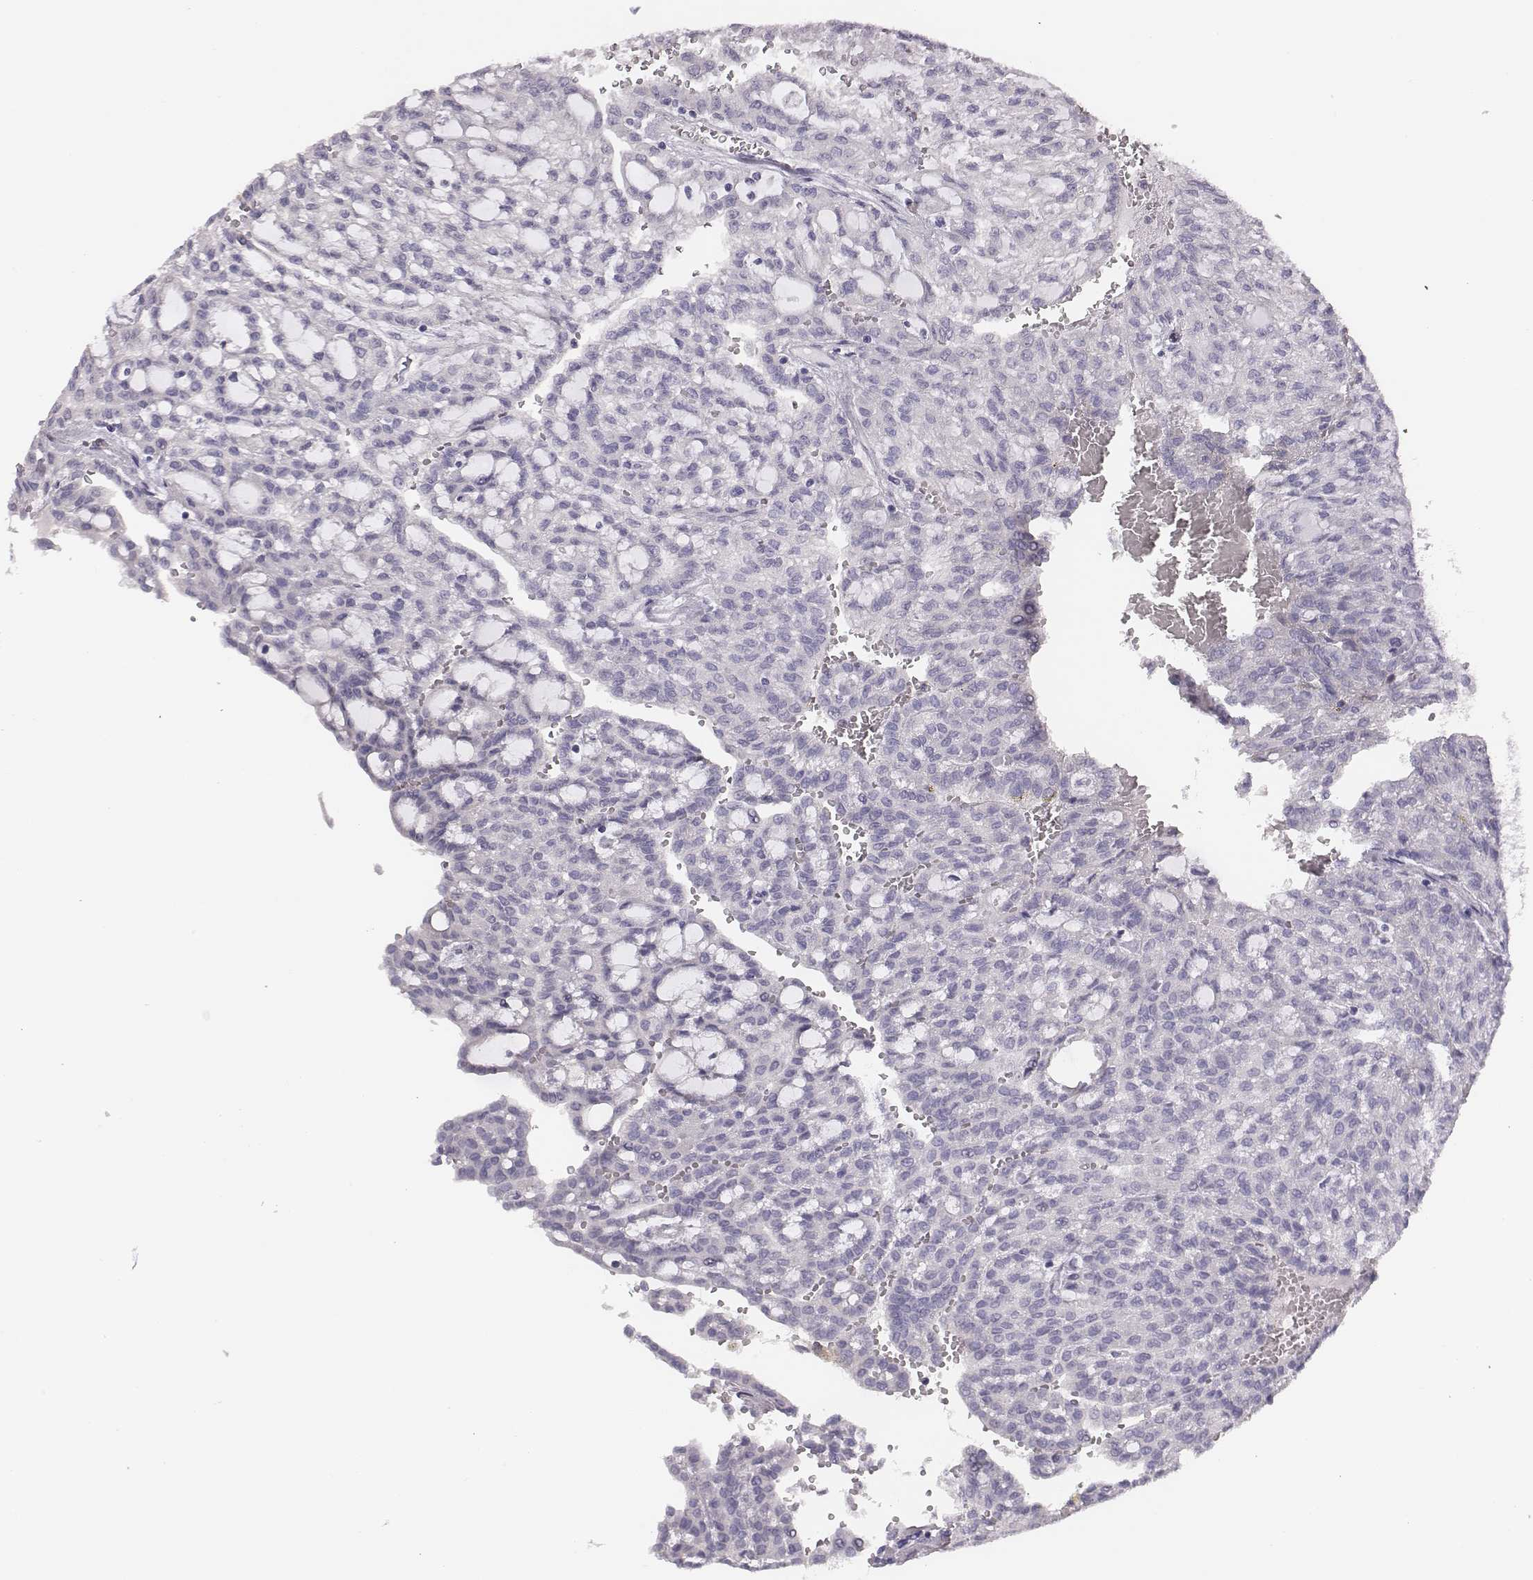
{"staining": {"intensity": "negative", "quantity": "none", "location": "none"}, "tissue": "renal cancer", "cell_type": "Tumor cells", "image_type": "cancer", "snomed": [{"axis": "morphology", "description": "Adenocarcinoma, NOS"}, {"axis": "topography", "description": "Kidney"}], "caption": "An IHC image of renal cancer is shown. There is no staining in tumor cells of renal cancer.", "gene": "GUCA1A", "patient": {"sex": "male", "age": 63}}